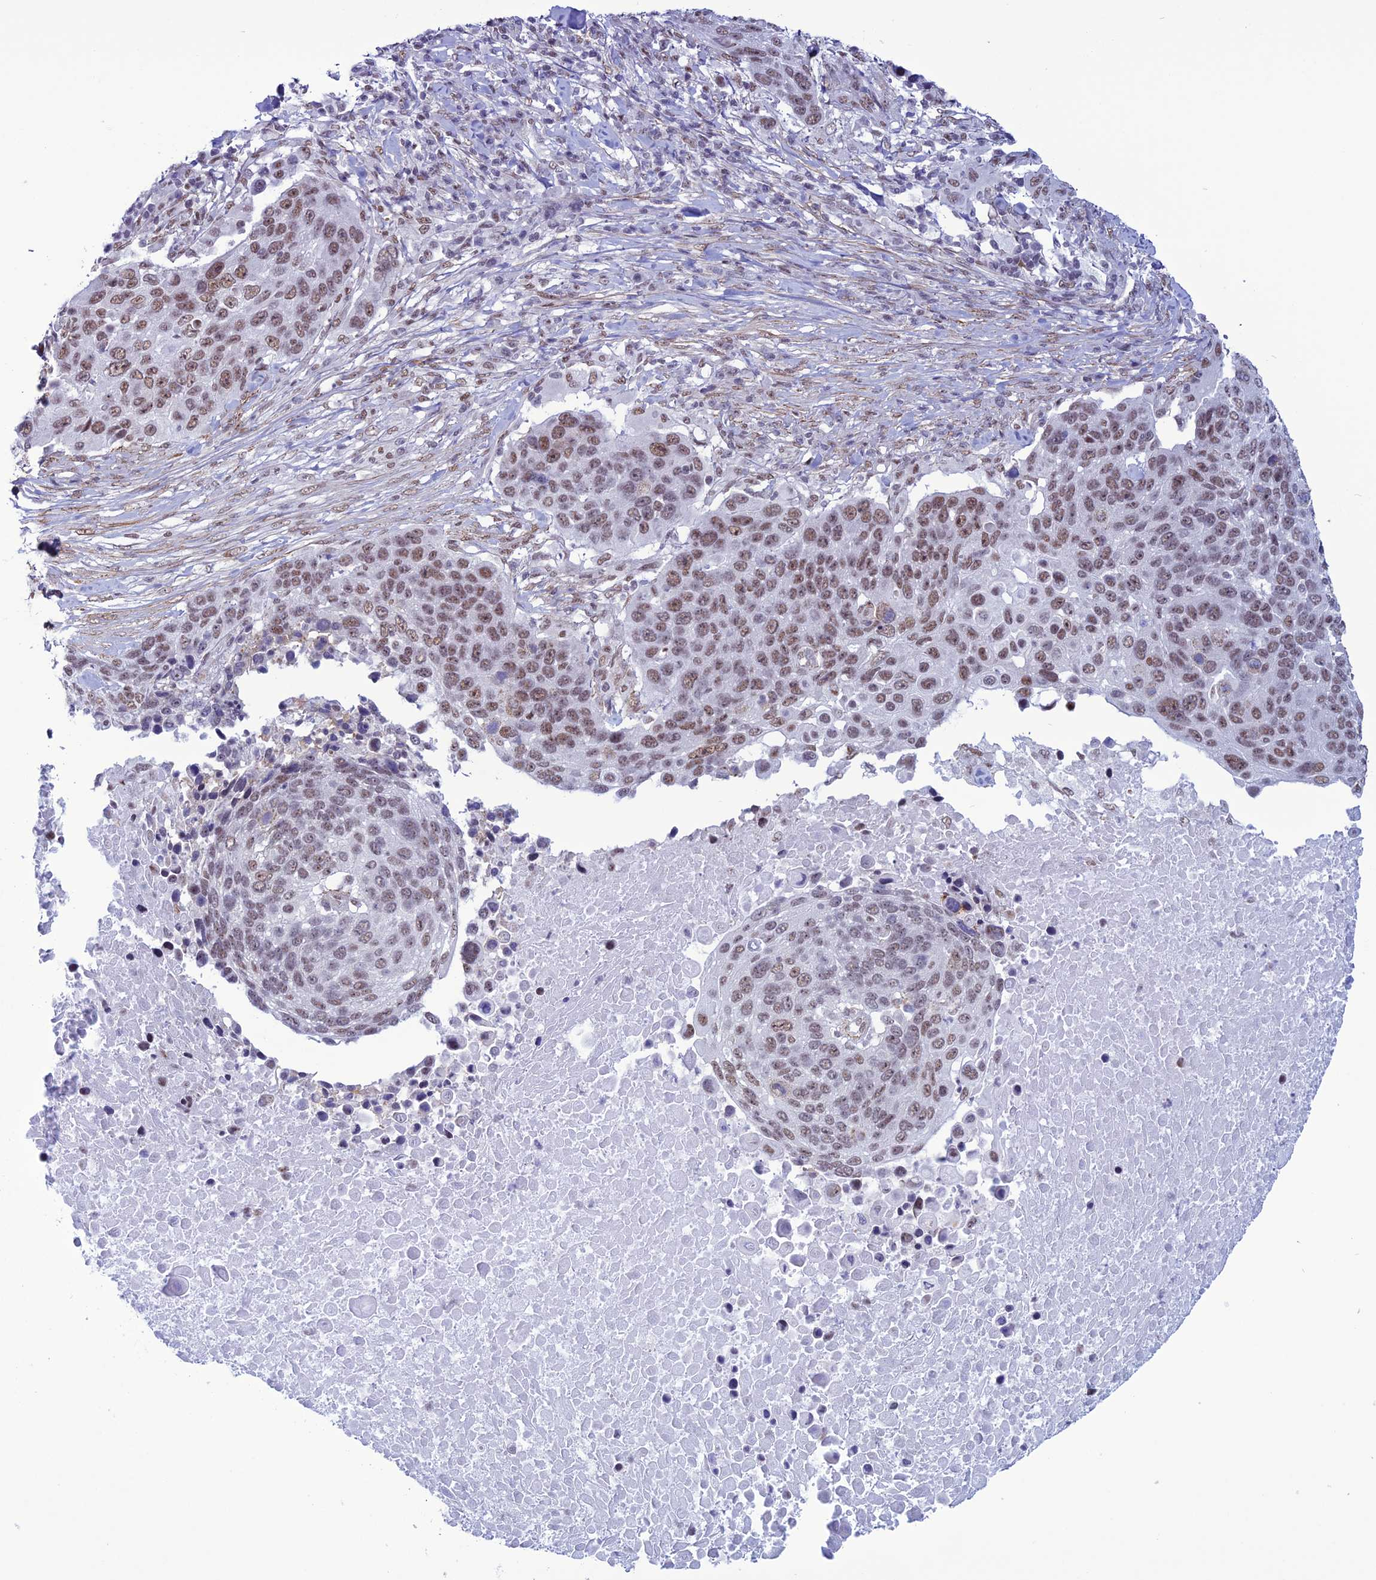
{"staining": {"intensity": "moderate", "quantity": ">75%", "location": "nuclear"}, "tissue": "lung cancer", "cell_type": "Tumor cells", "image_type": "cancer", "snomed": [{"axis": "morphology", "description": "Normal tissue, NOS"}, {"axis": "morphology", "description": "Squamous cell carcinoma, NOS"}, {"axis": "topography", "description": "Lymph node"}, {"axis": "topography", "description": "Lung"}], "caption": "DAB (3,3'-diaminobenzidine) immunohistochemical staining of lung cancer (squamous cell carcinoma) reveals moderate nuclear protein staining in approximately >75% of tumor cells.", "gene": "U2AF1", "patient": {"sex": "male", "age": 66}}